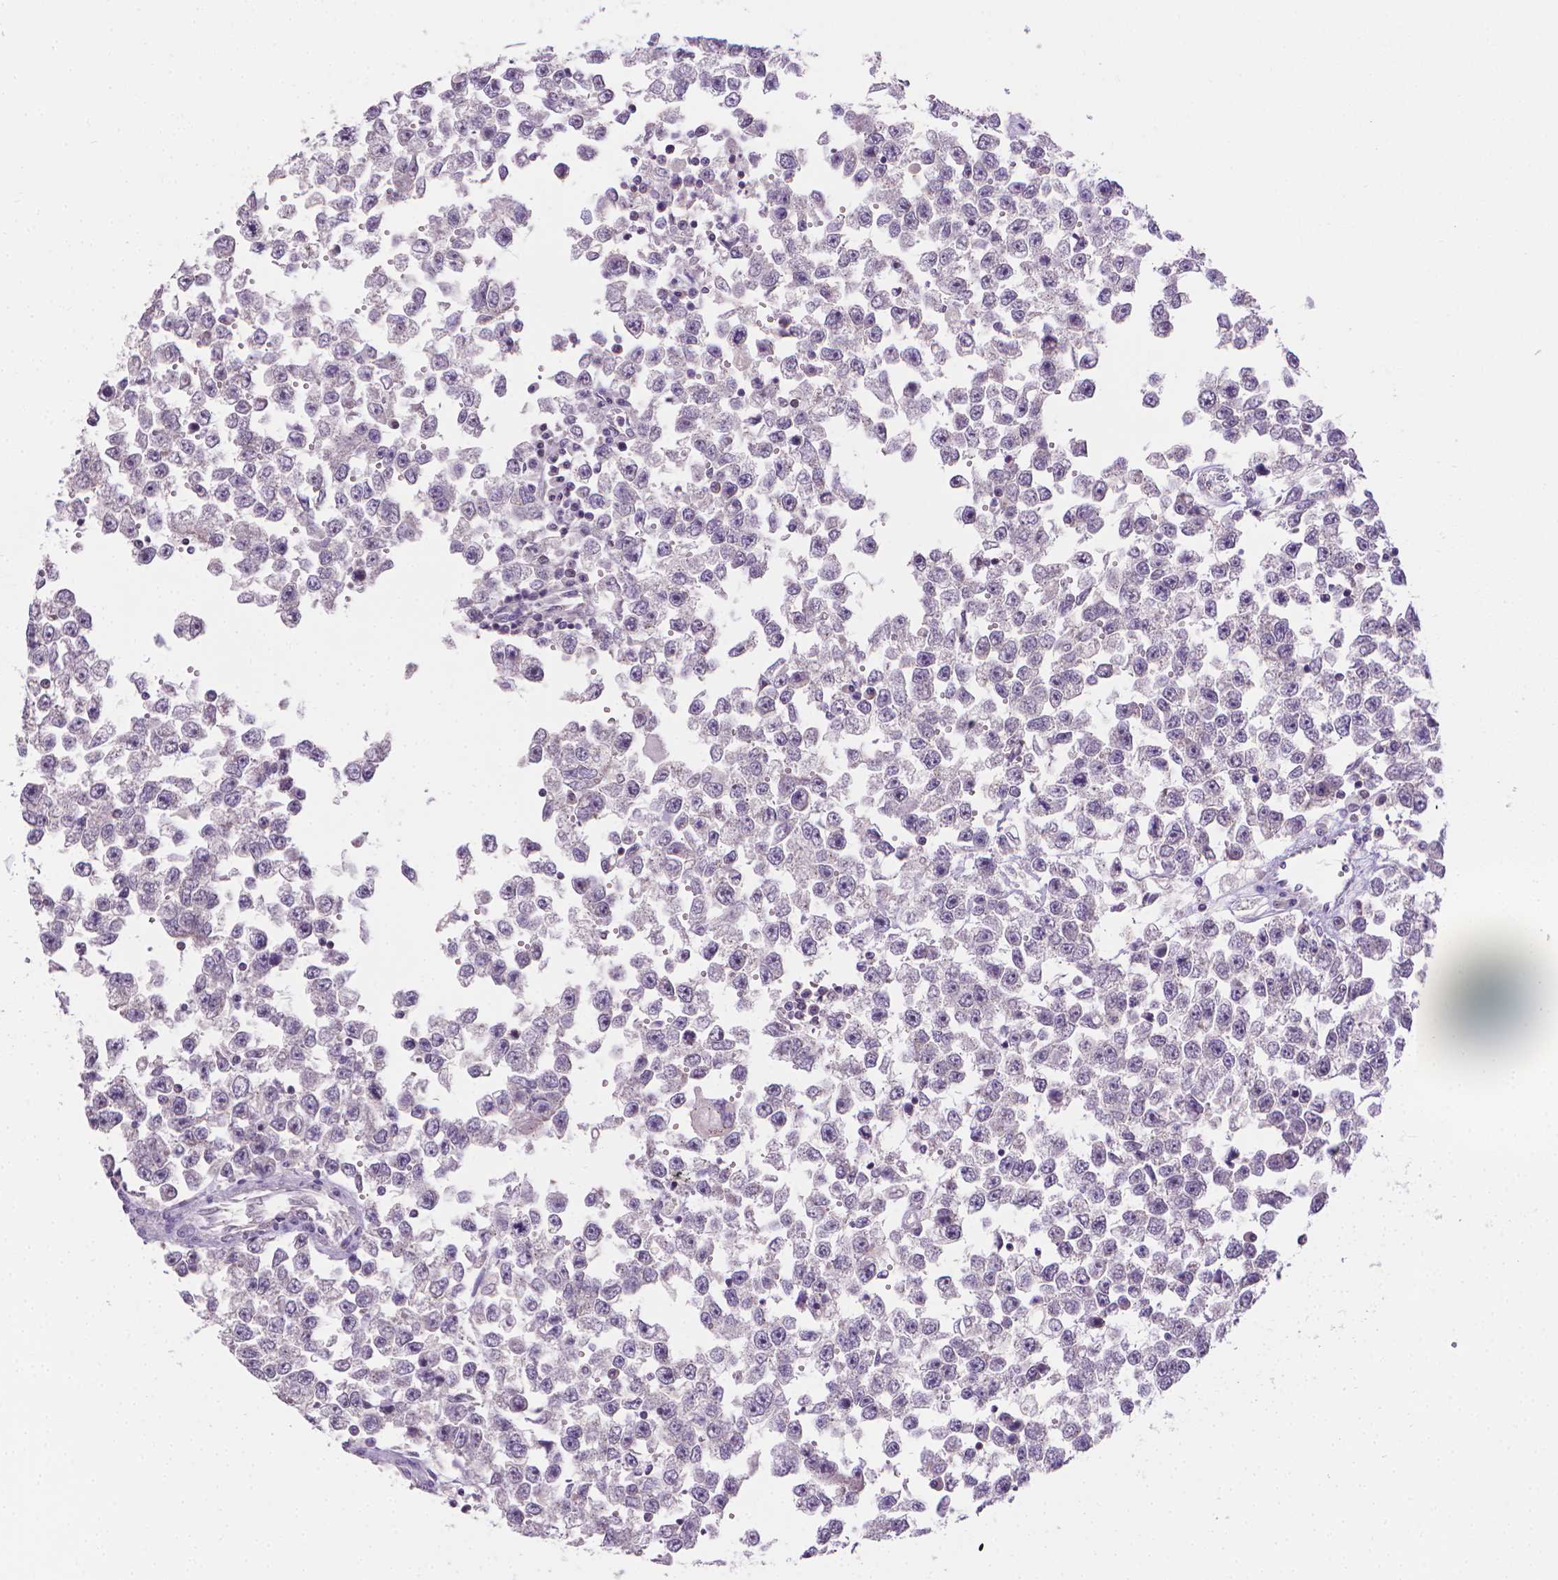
{"staining": {"intensity": "negative", "quantity": "none", "location": "none"}, "tissue": "testis cancer", "cell_type": "Tumor cells", "image_type": "cancer", "snomed": [{"axis": "morphology", "description": "Seminoma, NOS"}, {"axis": "topography", "description": "Testis"}], "caption": "A high-resolution image shows immunohistochemistry (IHC) staining of testis cancer (seminoma), which demonstrates no significant expression in tumor cells.", "gene": "NCAN", "patient": {"sex": "male", "age": 34}}